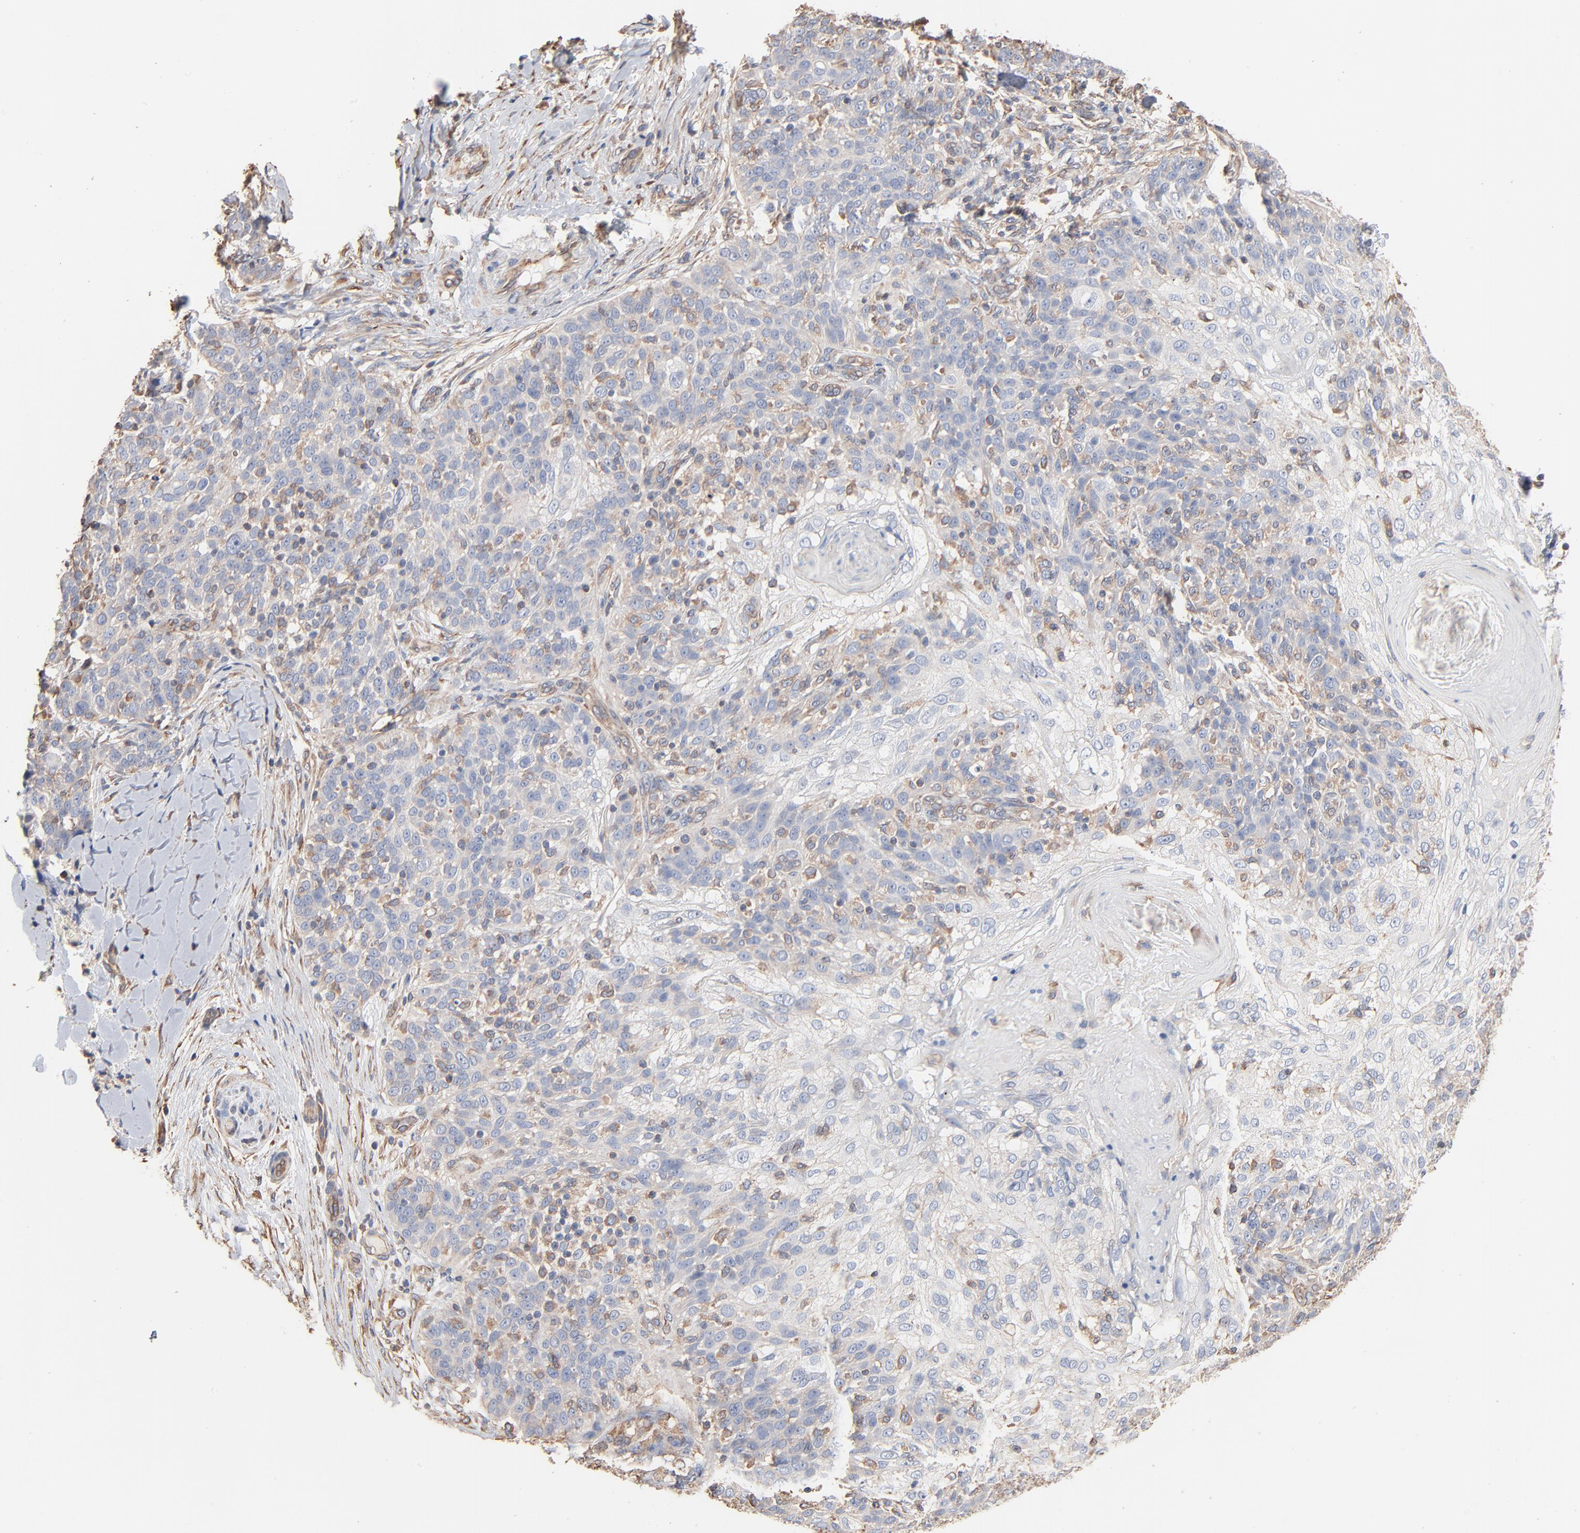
{"staining": {"intensity": "negative", "quantity": "none", "location": "none"}, "tissue": "skin cancer", "cell_type": "Tumor cells", "image_type": "cancer", "snomed": [{"axis": "morphology", "description": "Normal tissue, NOS"}, {"axis": "morphology", "description": "Squamous cell carcinoma, NOS"}, {"axis": "topography", "description": "Skin"}], "caption": "DAB immunohistochemical staining of skin squamous cell carcinoma reveals no significant staining in tumor cells.", "gene": "ABCD4", "patient": {"sex": "female", "age": 83}}